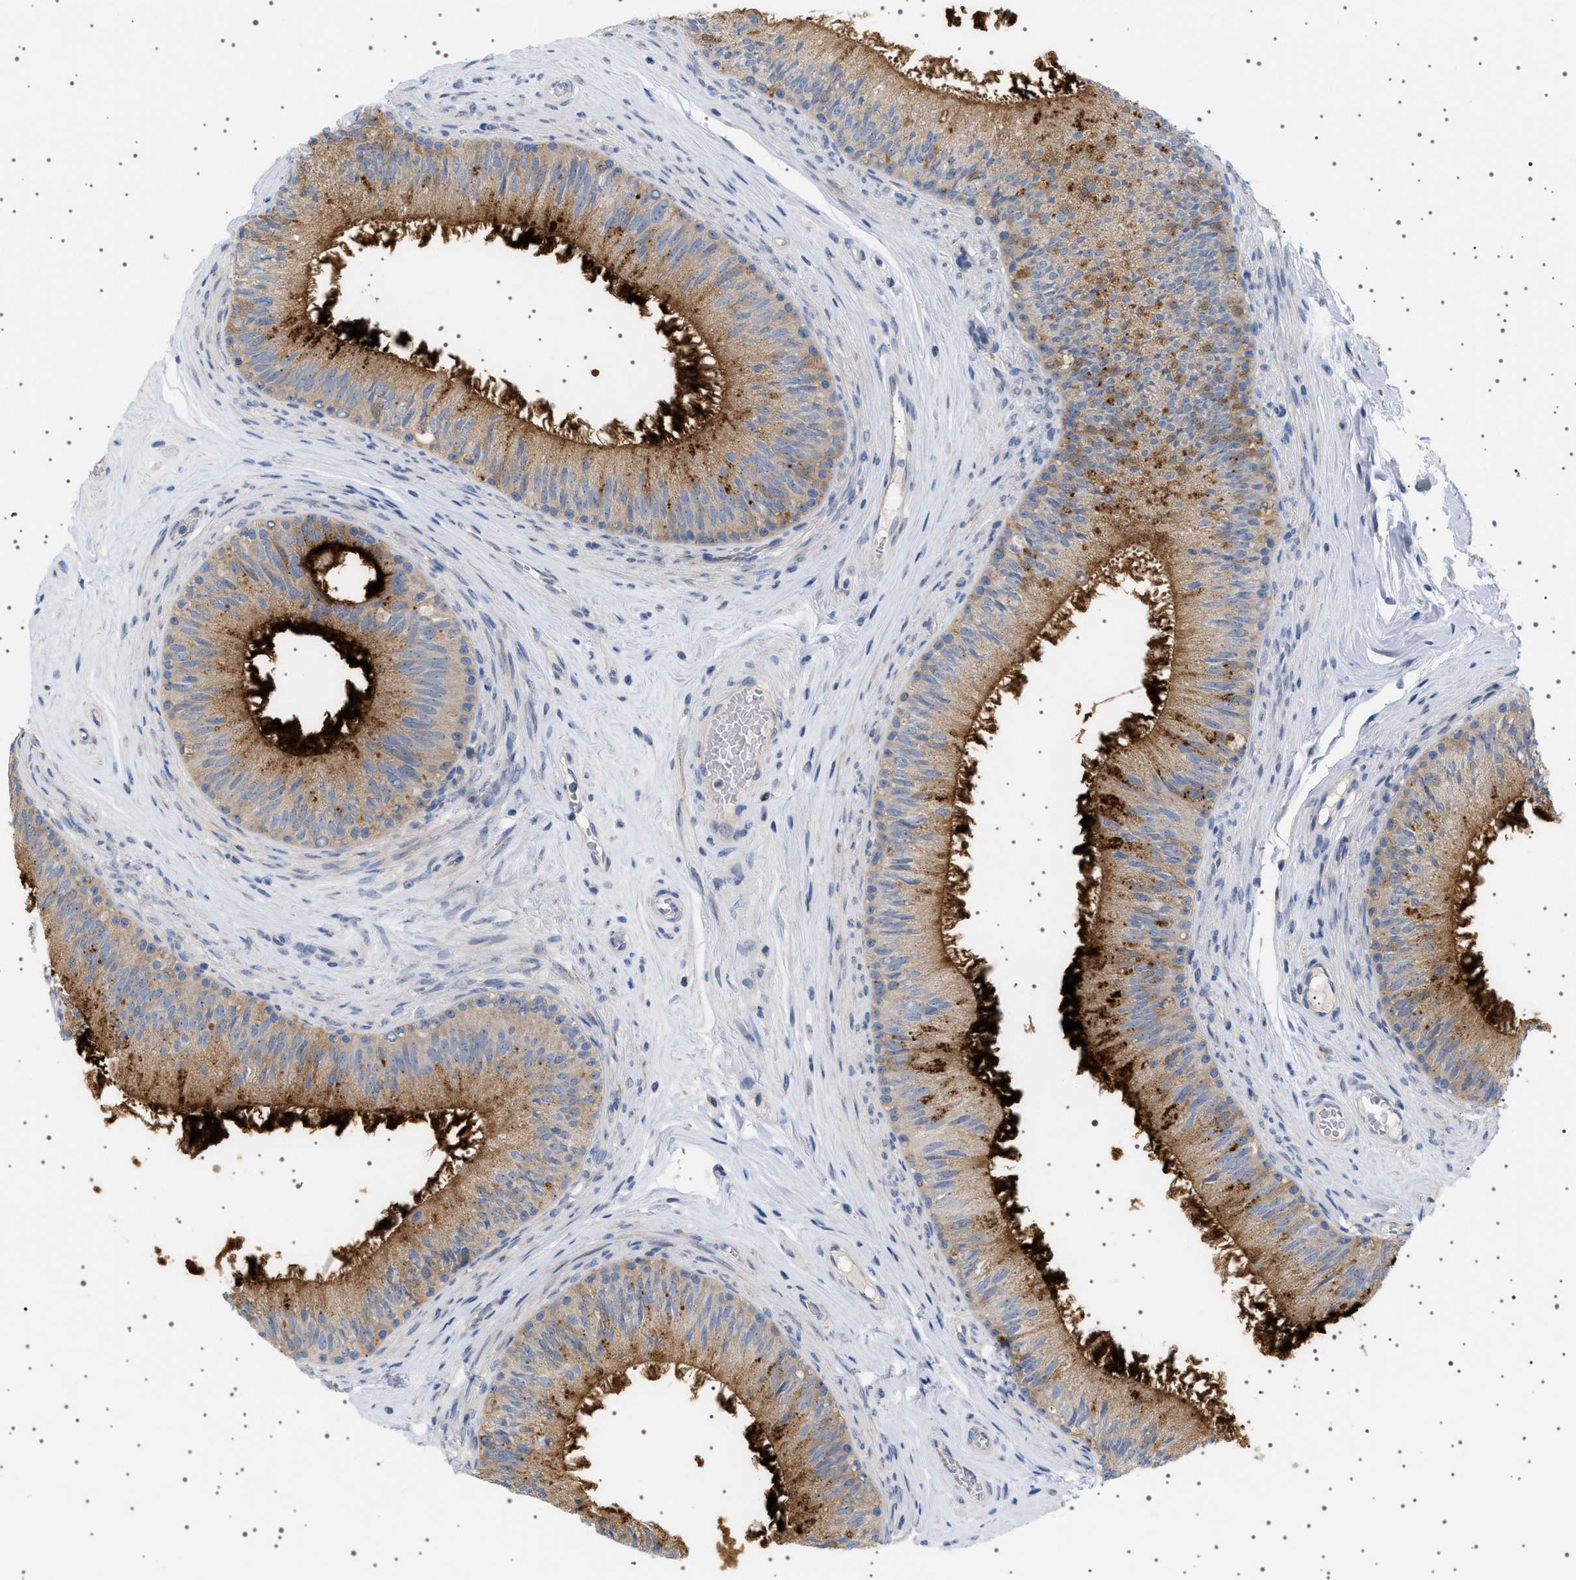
{"staining": {"intensity": "strong", "quantity": "25%-75%", "location": "cytoplasmic/membranous"}, "tissue": "epididymis", "cell_type": "Glandular cells", "image_type": "normal", "snomed": [{"axis": "morphology", "description": "Normal tissue, NOS"}, {"axis": "topography", "description": "Testis"}, {"axis": "topography", "description": "Epididymis"}], "caption": "Protein expression analysis of normal epididymis reveals strong cytoplasmic/membranous expression in approximately 25%-75% of glandular cells.", "gene": "ADCY10", "patient": {"sex": "male", "age": 36}}